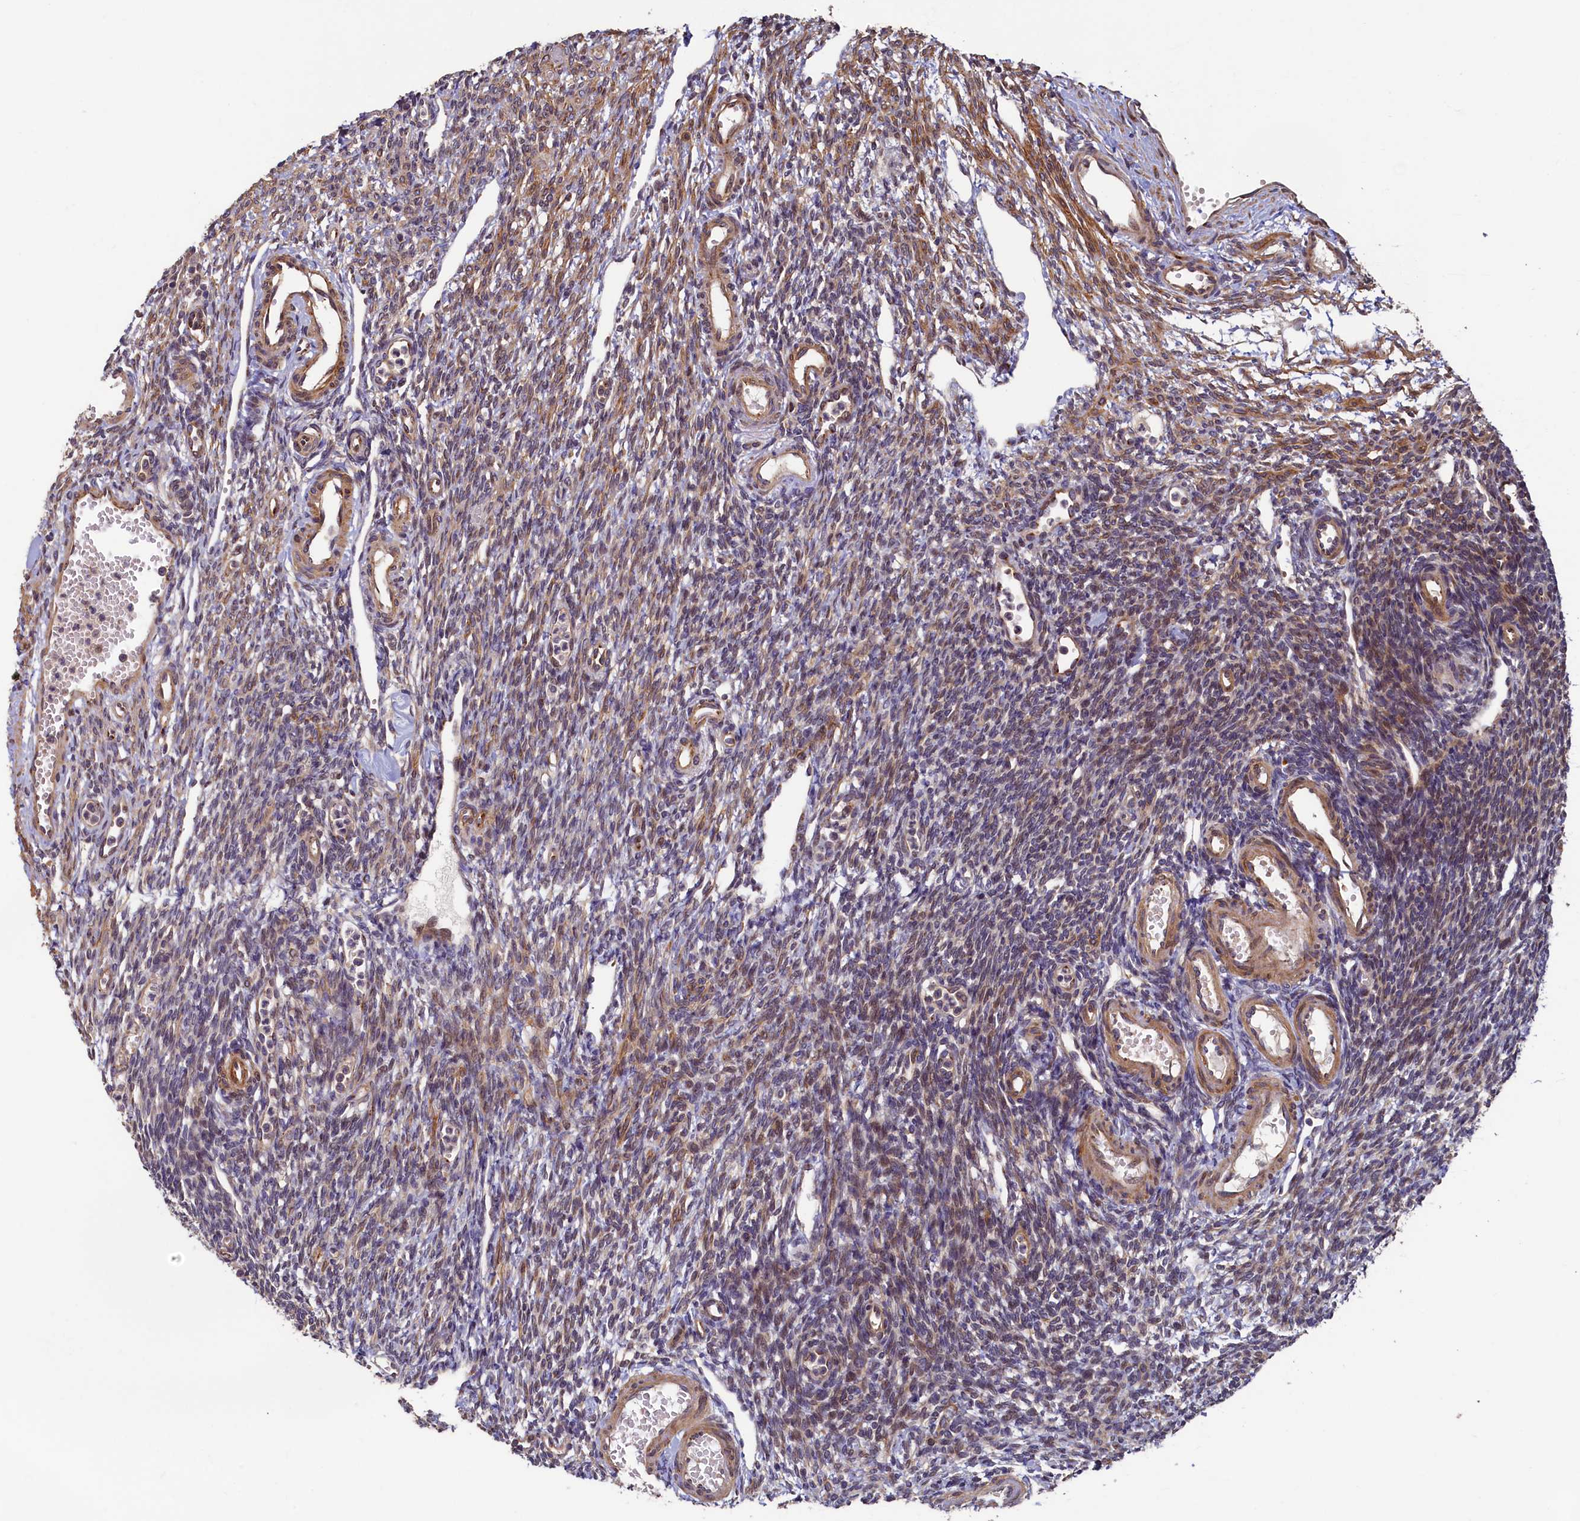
{"staining": {"intensity": "moderate", "quantity": ">75%", "location": "cytoplasmic/membranous"}, "tissue": "ovary", "cell_type": "Follicle cells", "image_type": "normal", "snomed": [{"axis": "morphology", "description": "Normal tissue, NOS"}, {"axis": "morphology", "description": "Cyst, NOS"}, {"axis": "topography", "description": "Ovary"}], "caption": "High-magnification brightfield microscopy of unremarkable ovary stained with DAB (3,3'-diaminobenzidine) (brown) and counterstained with hematoxylin (blue). follicle cells exhibit moderate cytoplasmic/membranous expression is identified in approximately>75% of cells.", "gene": "TMEM181", "patient": {"sex": "female", "age": 33}}